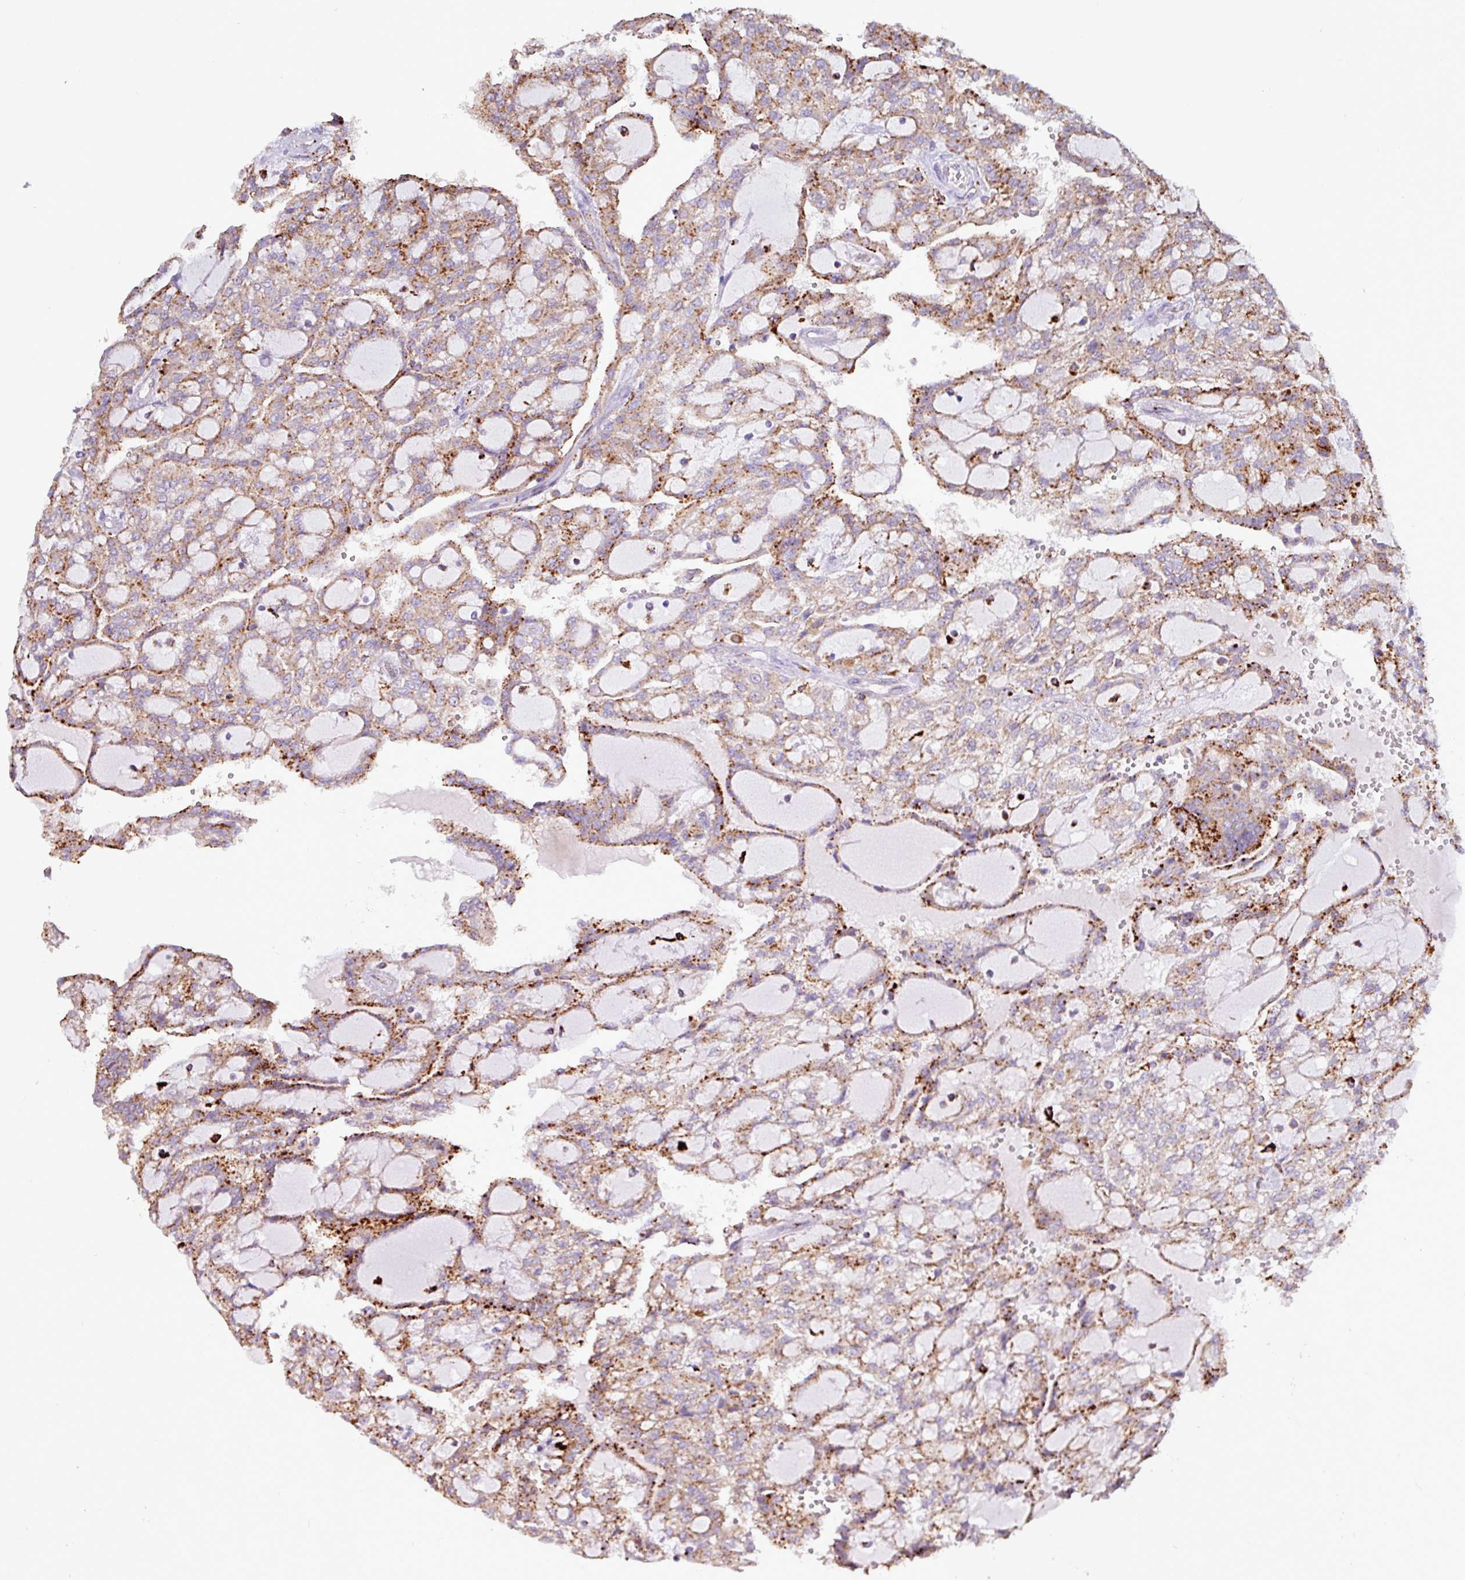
{"staining": {"intensity": "moderate", "quantity": ">75%", "location": "cytoplasmic/membranous"}, "tissue": "renal cancer", "cell_type": "Tumor cells", "image_type": "cancer", "snomed": [{"axis": "morphology", "description": "Adenocarcinoma, NOS"}, {"axis": "topography", "description": "Kidney"}], "caption": "Renal cancer stained with a brown dye shows moderate cytoplasmic/membranous positive staining in approximately >75% of tumor cells.", "gene": "AMIGO2", "patient": {"sex": "male", "age": 63}}